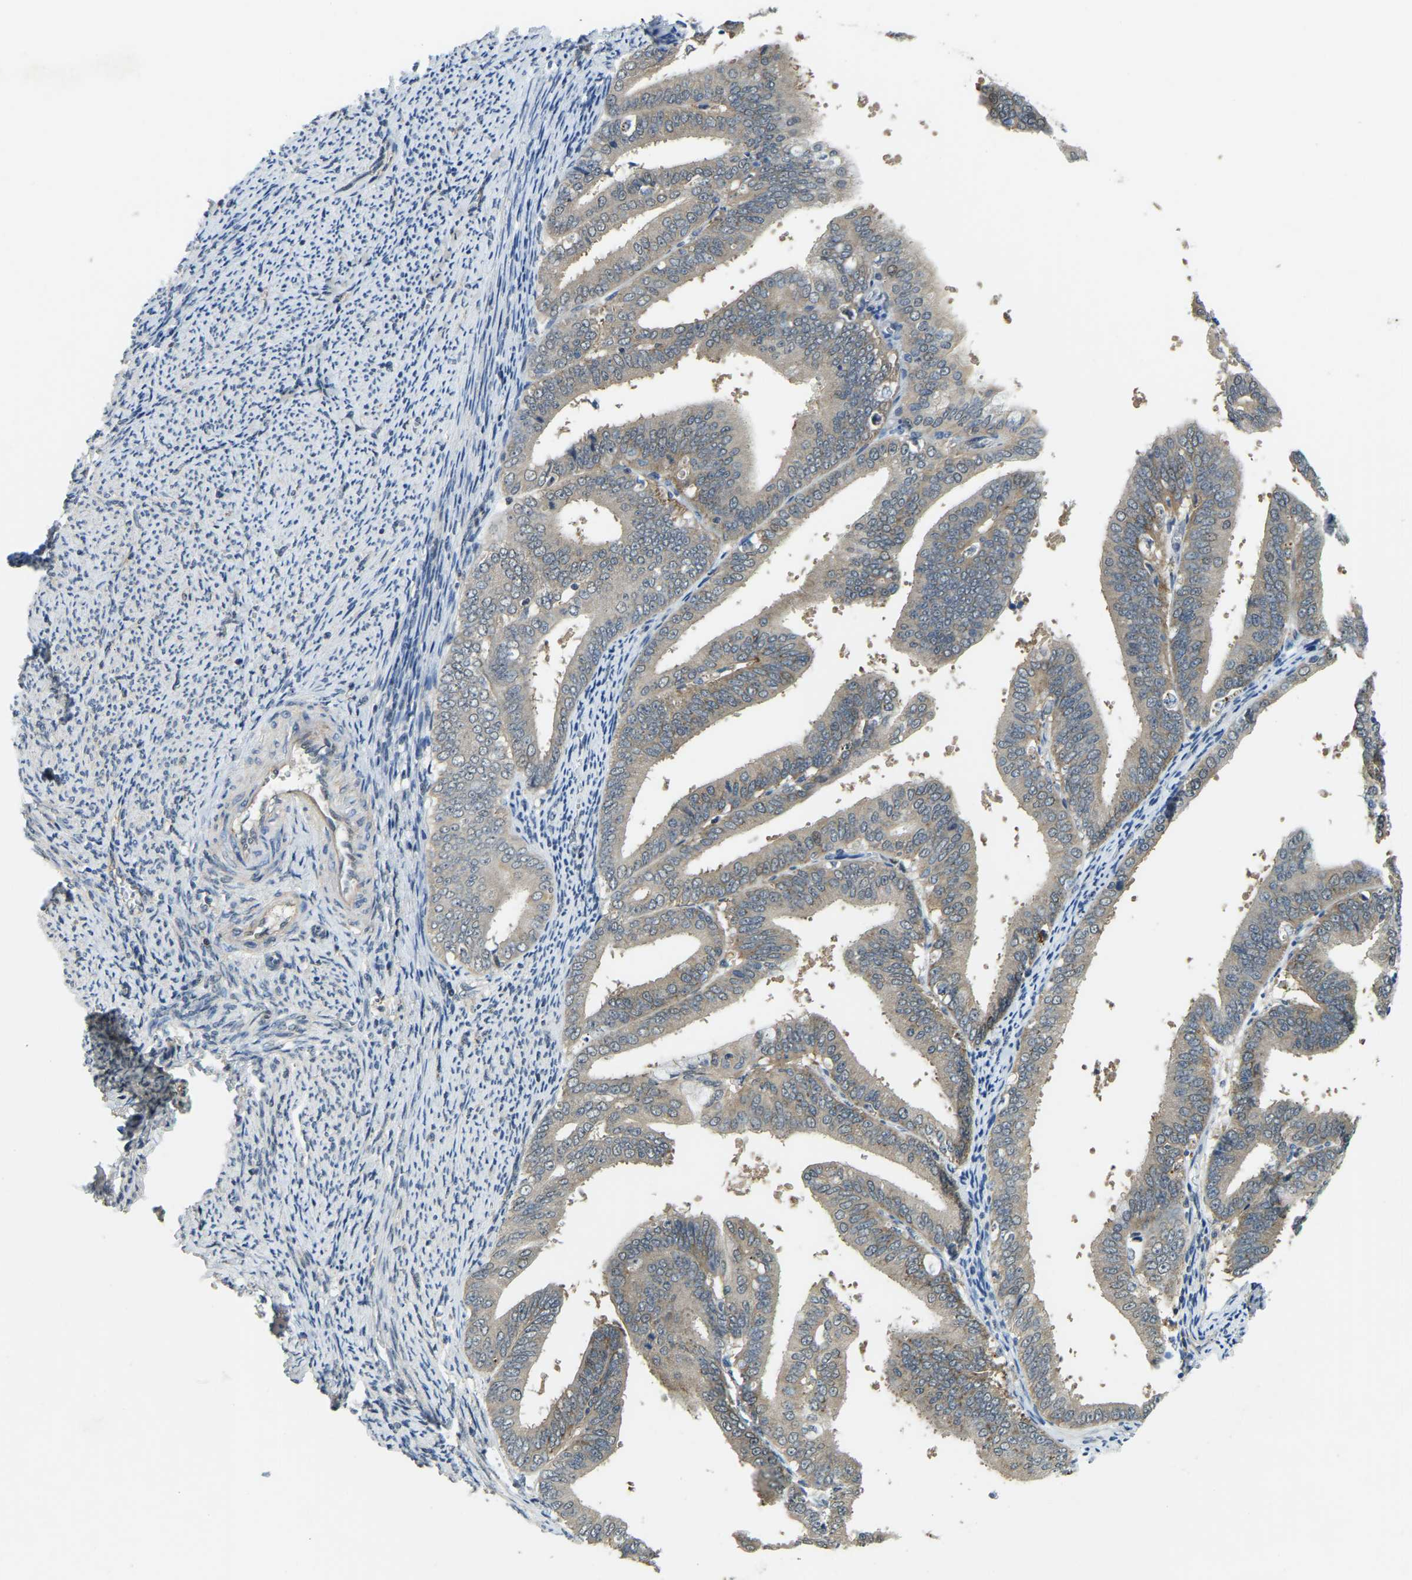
{"staining": {"intensity": "weak", "quantity": "<25%", "location": "cytoplasmic/membranous"}, "tissue": "endometrial cancer", "cell_type": "Tumor cells", "image_type": "cancer", "snomed": [{"axis": "morphology", "description": "Adenocarcinoma, NOS"}, {"axis": "topography", "description": "Endometrium"}], "caption": "Human endometrial cancer stained for a protein using immunohistochemistry (IHC) exhibits no expression in tumor cells.", "gene": "AHNAK", "patient": {"sex": "female", "age": 63}}